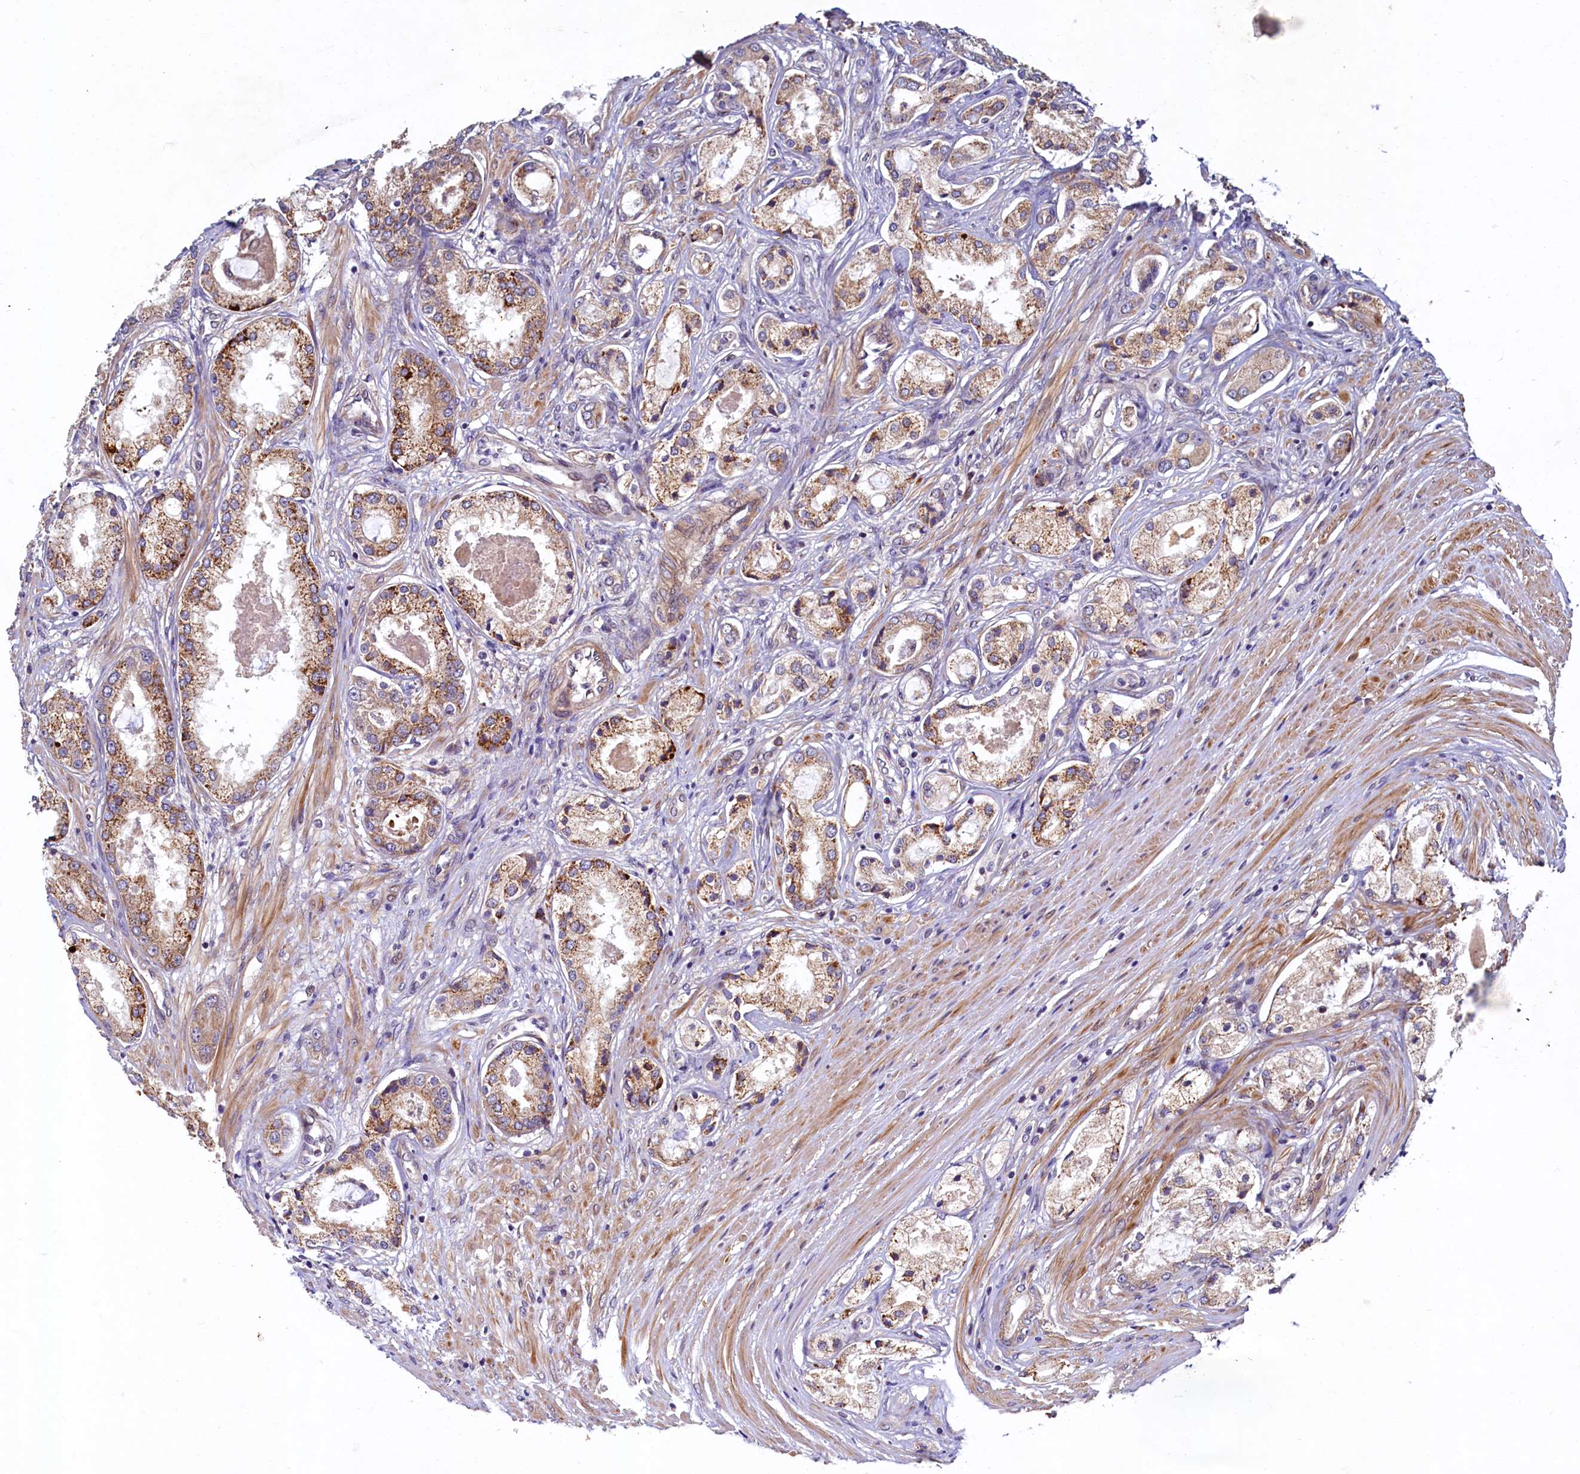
{"staining": {"intensity": "moderate", "quantity": ">75%", "location": "cytoplasmic/membranous"}, "tissue": "prostate cancer", "cell_type": "Tumor cells", "image_type": "cancer", "snomed": [{"axis": "morphology", "description": "Adenocarcinoma, Low grade"}, {"axis": "topography", "description": "Prostate"}], "caption": "Prostate cancer (adenocarcinoma (low-grade)) tissue exhibits moderate cytoplasmic/membranous positivity in approximately >75% of tumor cells", "gene": "SLC16A14", "patient": {"sex": "male", "age": 68}}